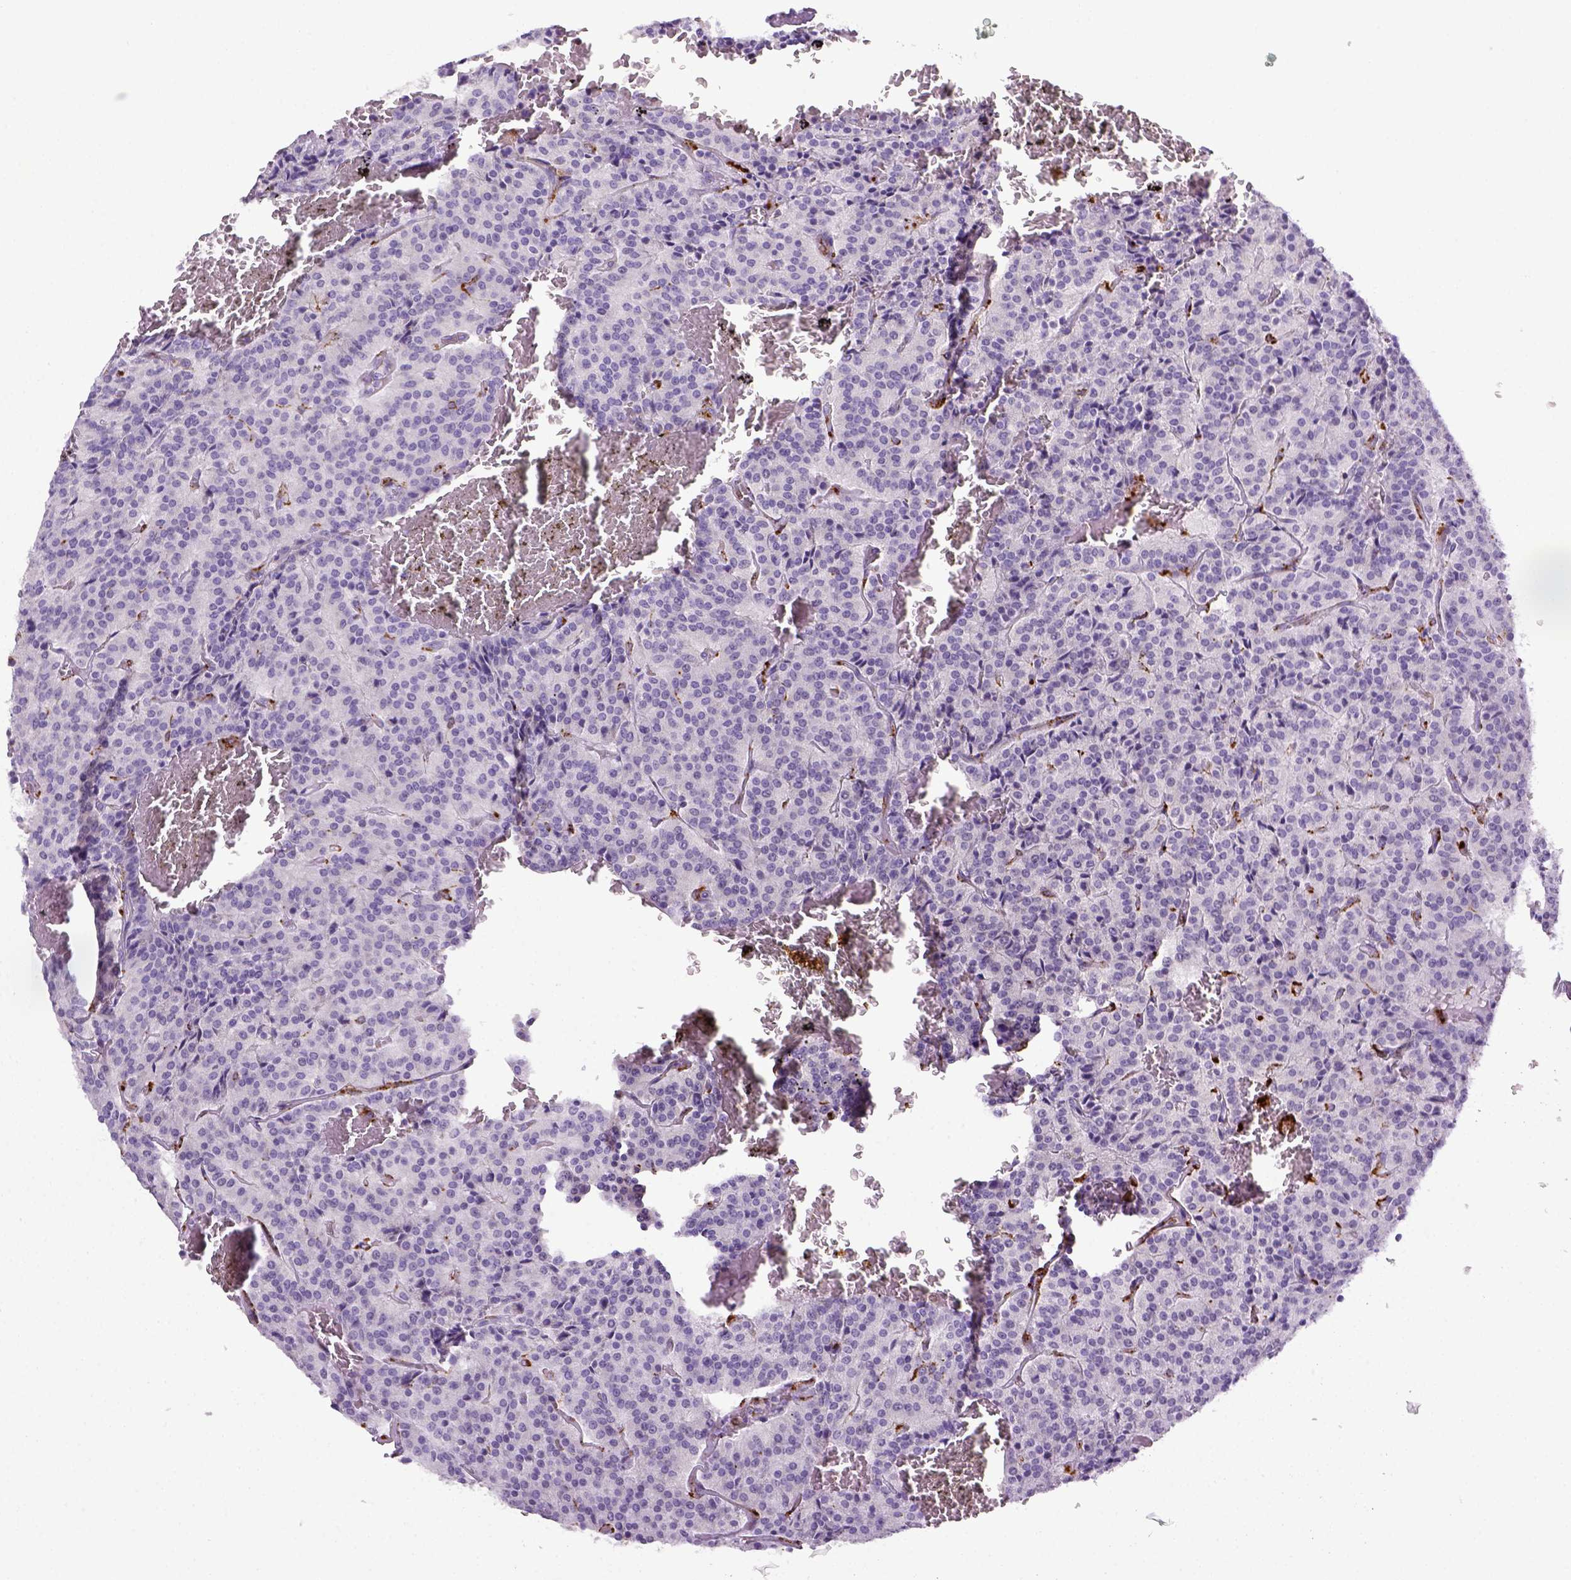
{"staining": {"intensity": "negative", "quantity": "none", "location": "none"}, "tissue": "carcinoid", "cell_type": "Tumor cells", "image_type": "cancer", "snomed": [{"axis": "morphology", "description": "Carcinoid, malignant, NOS"}, {"axis": "topography", "description": "Lung"}], "caption": "Immunohistochemical staining of carcinoid exhibits no significant staining in tumor cells.", "gene": "CD68", "patient": {"sex": "male", "age": 70}}